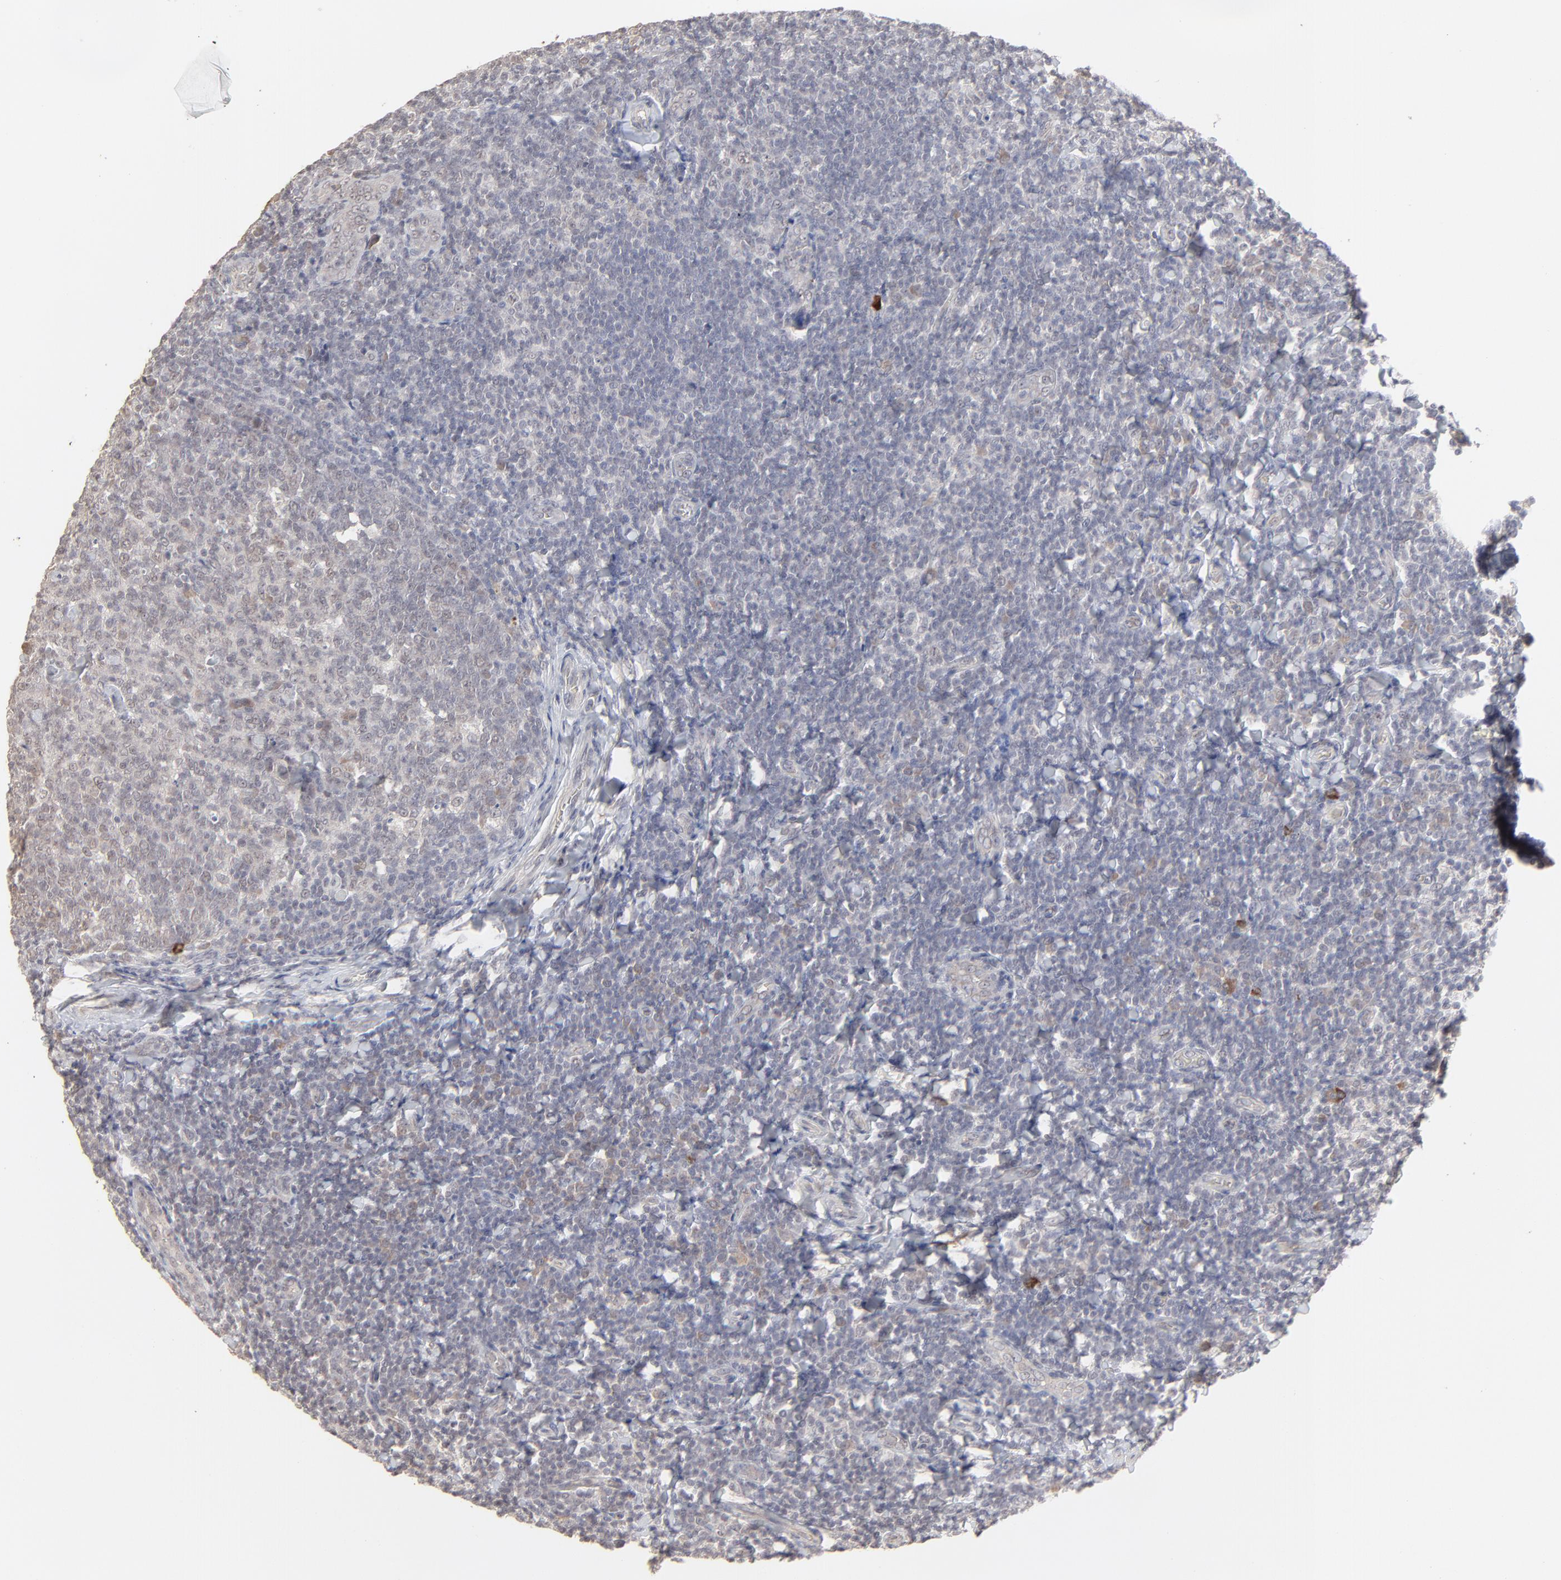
{"staining": {"intensity": "weak", "quantity": "<25%", "location": "nuclear"}, "tissue": "tonsil", "cell_type": "Germinal center cells", "image_type": "normal", "snomed": [{"axis": "morphology", "description": "Normal tissue, NOS"}, {"axis": "topography", "description": "Tonsil"}], "caption": "An IHC photomicrograph of benign tonsil is shown. There is no staining in germinal center cells of tonsil. The staining is performed using DAB (3,3'-diaminobenzidine) brown chromogen with nuclei counter-stained in using hematoxylin.", "gene": "FAM199X", "patient": {"sex": "male", "age": 31}}